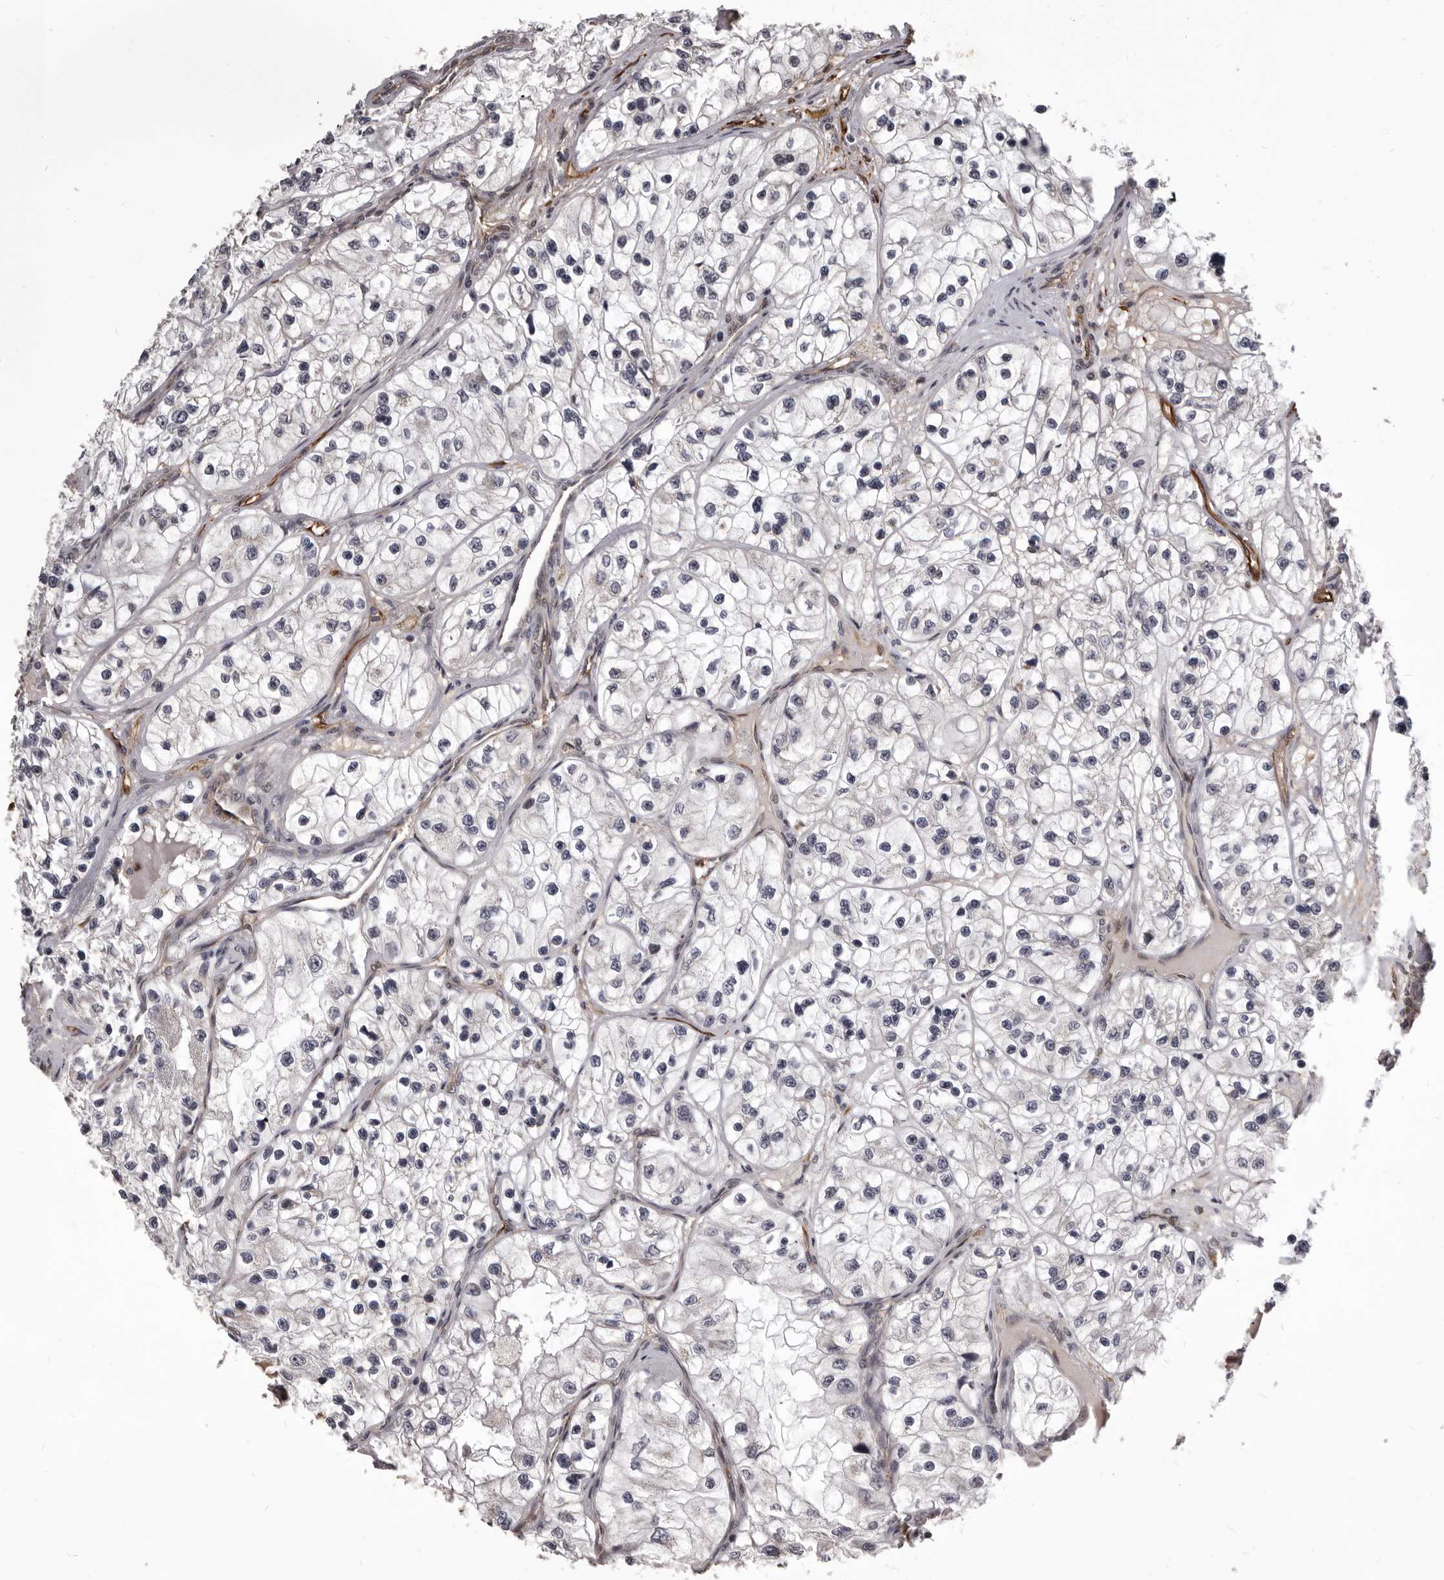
{"staining": {"intensity": "weak", "quantity": "<25%", "location": "cytoplasmic/membranous"}, "tissue": "renal cancer", "cell_type": "Tumor cells", "image_type": "cancer", "snomed": [{"axis": "morphology", "description": "Adenocarcinoma, NOS"}, {"axis": "topography", "description": "Kidney"}], "caption": "Micrograph shows no significant protein expression in tumor cells of renal cancer.", "gene": "ADAMTS20", "patient": {"sex": "female", "age": 57}}